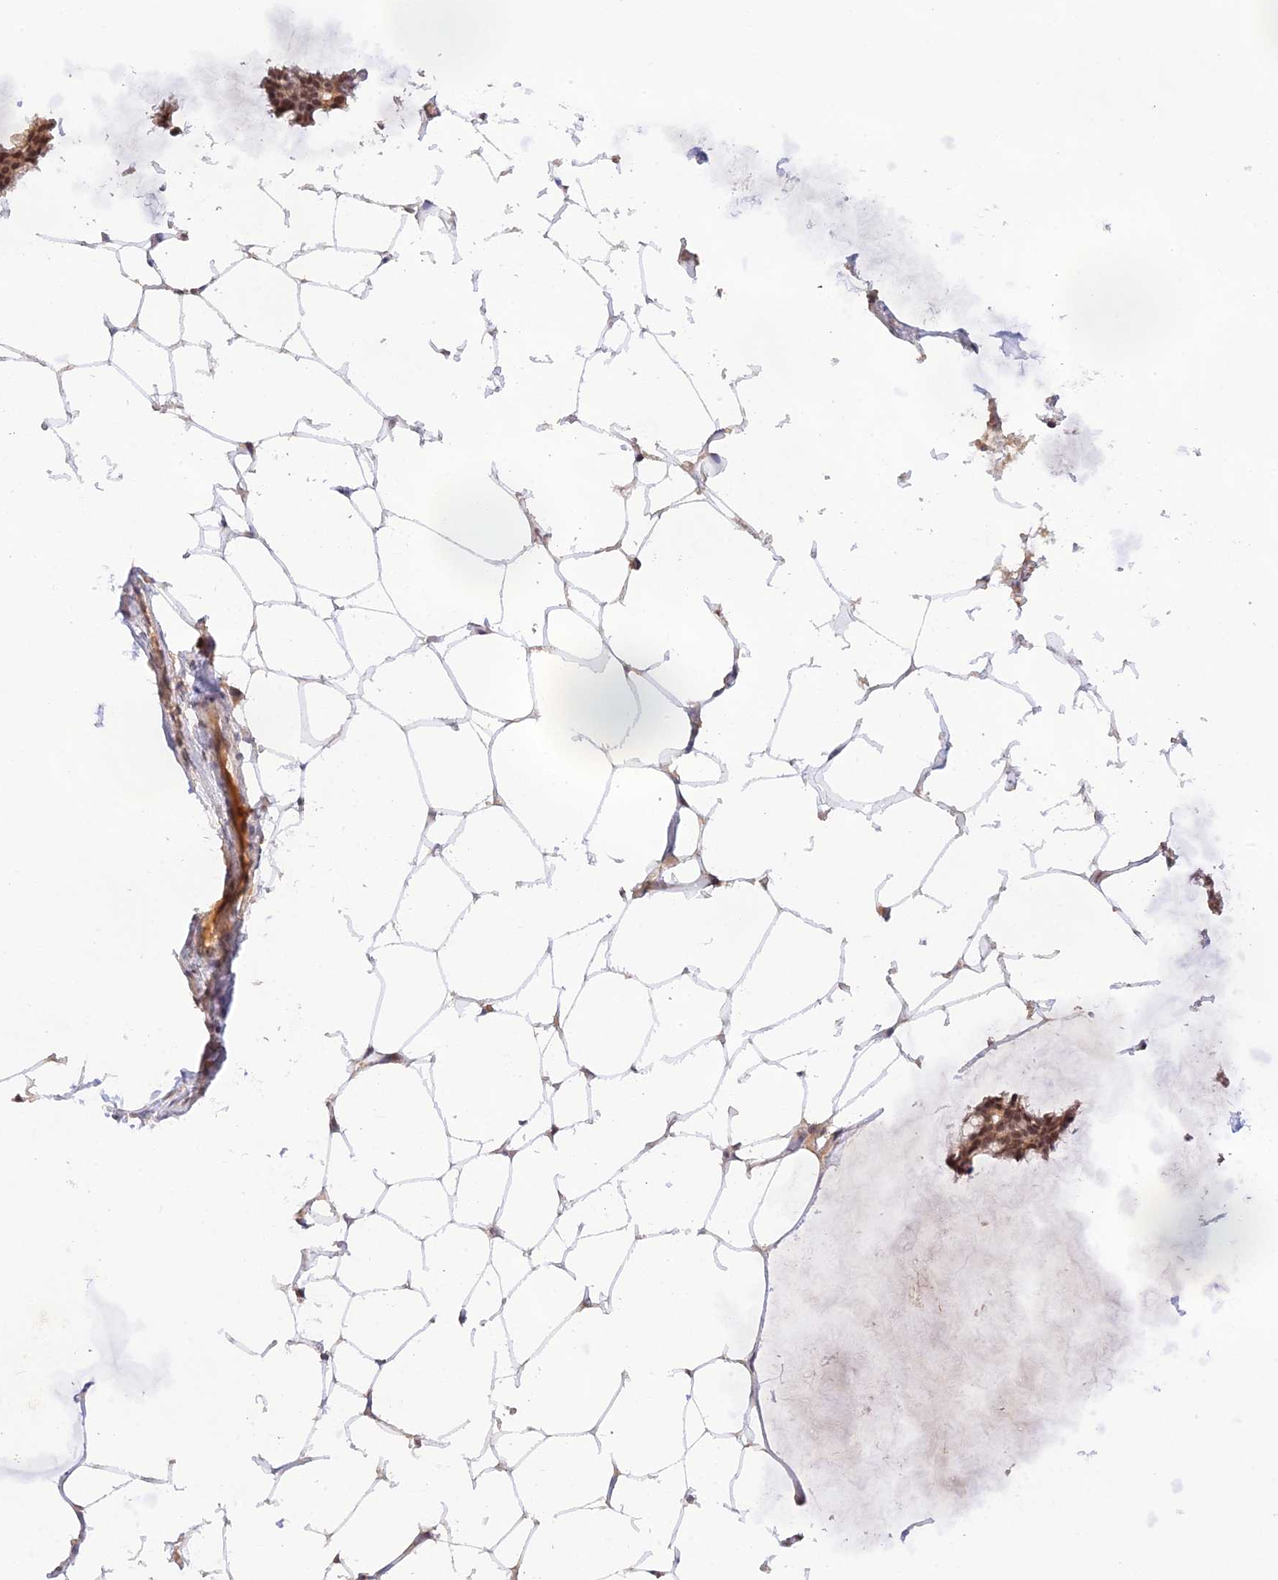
{"staining": {"intensity": "moderate", "quantity": ">75%", "location": "nuclear"}, "tissue": "breast cancer", "cell_type": "Tumor cells", "image_type": "cancer", "snomed": [{"axis": "morphology", "description": "Duct carcinoma"}, {"axis": "topography", "description": "Breast"}], "caption": "Breast invasive ductal carcinoma stained with a protein marker reveals moderate staining in tumor cells.", "gene": "ZNF436", "patient": {"sex": "female", "age": 93}}